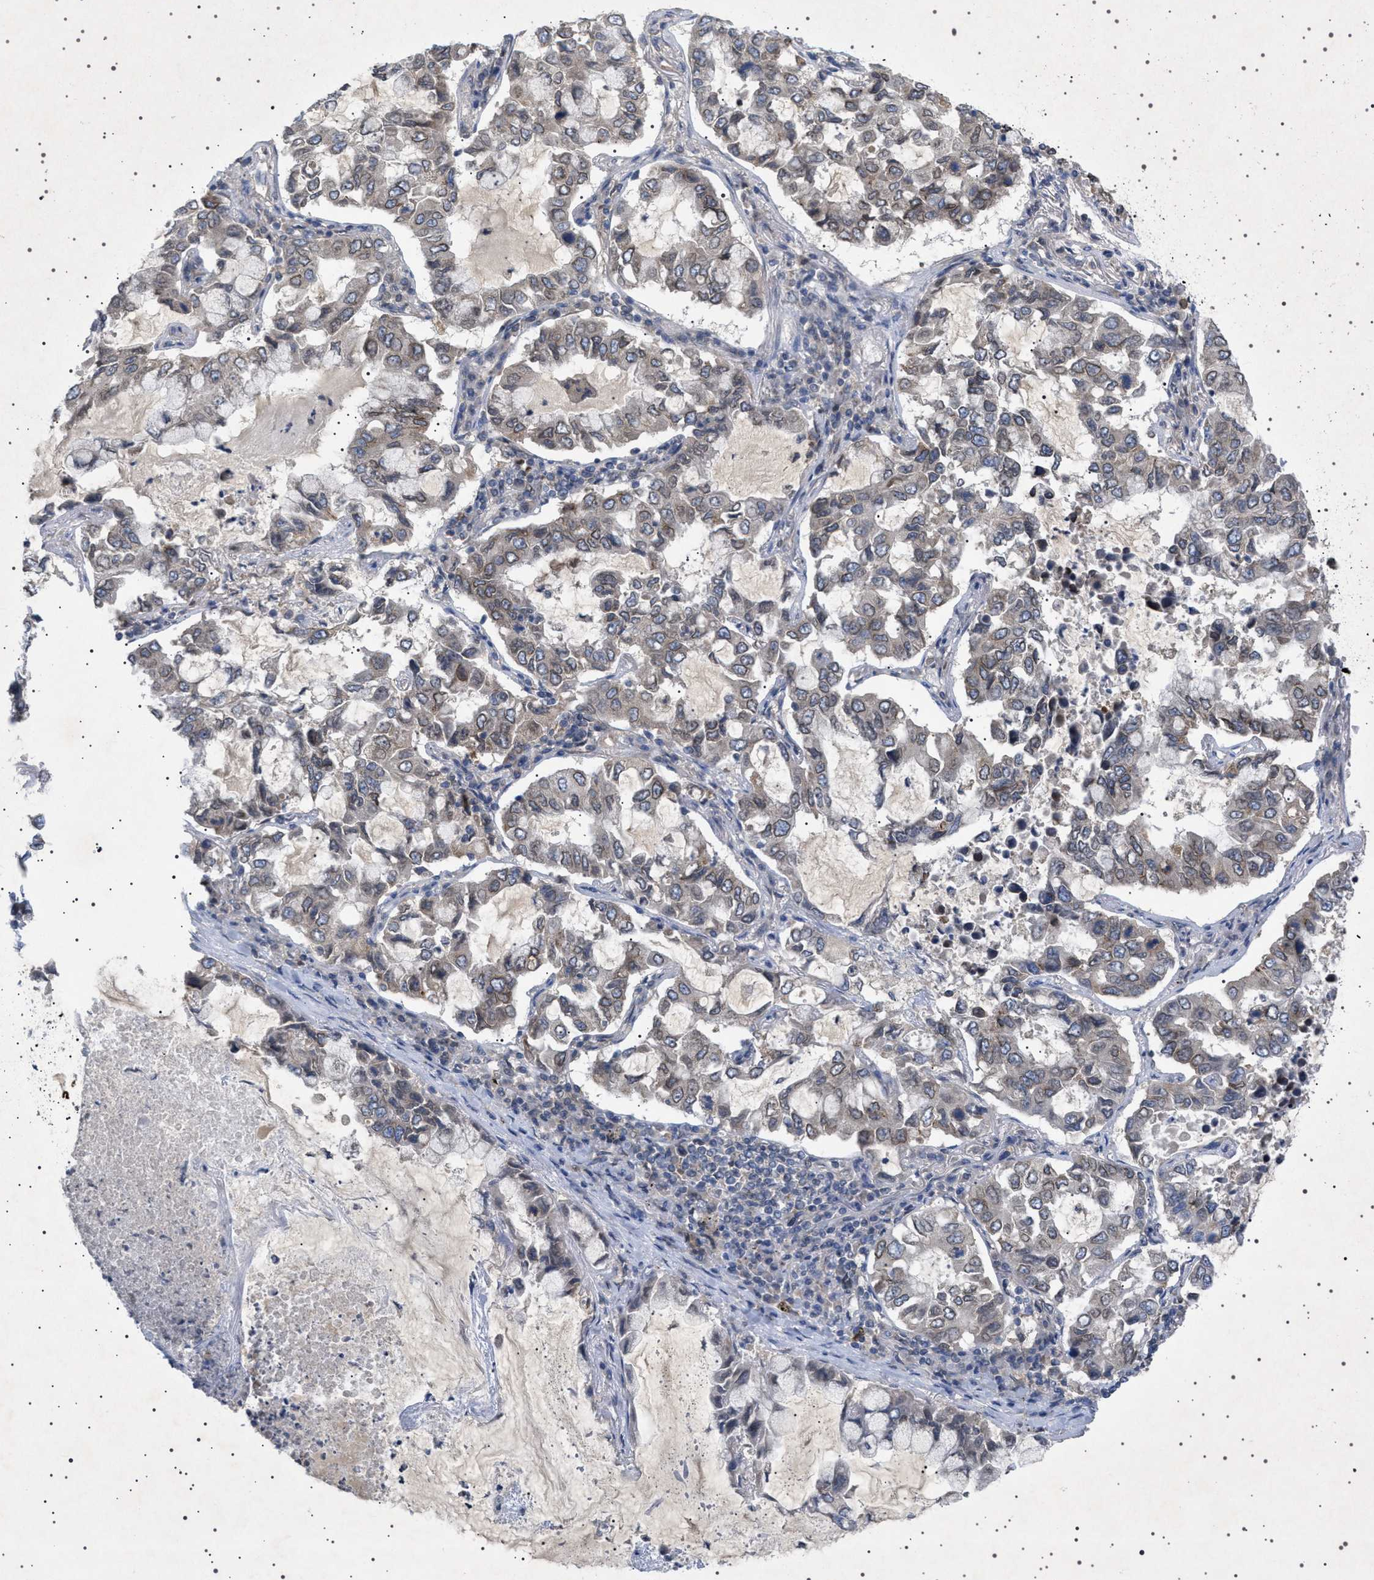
{"staining": {"intensity": "moderate", "quantity": "25%-75%", "location": "cytoplasmic/membranous,nuclear"}, "tissue": "lung cancer", "cell_type": "Tumor cells", "image_type": "cancer", "snomed": [{"axis": "morphology", "description": "Adenocarcinoma, NOS"}, {"axis": "topography", "description": "Lung"}], "caption": "An image of lung cancer (adenocarcinoma) stained for a protein displays moderate cytoplasmic/membranous and nuclear brown staining in tumor cells.", "gene": "NUP93", "patient": {"sex": "male", "age": 64}}